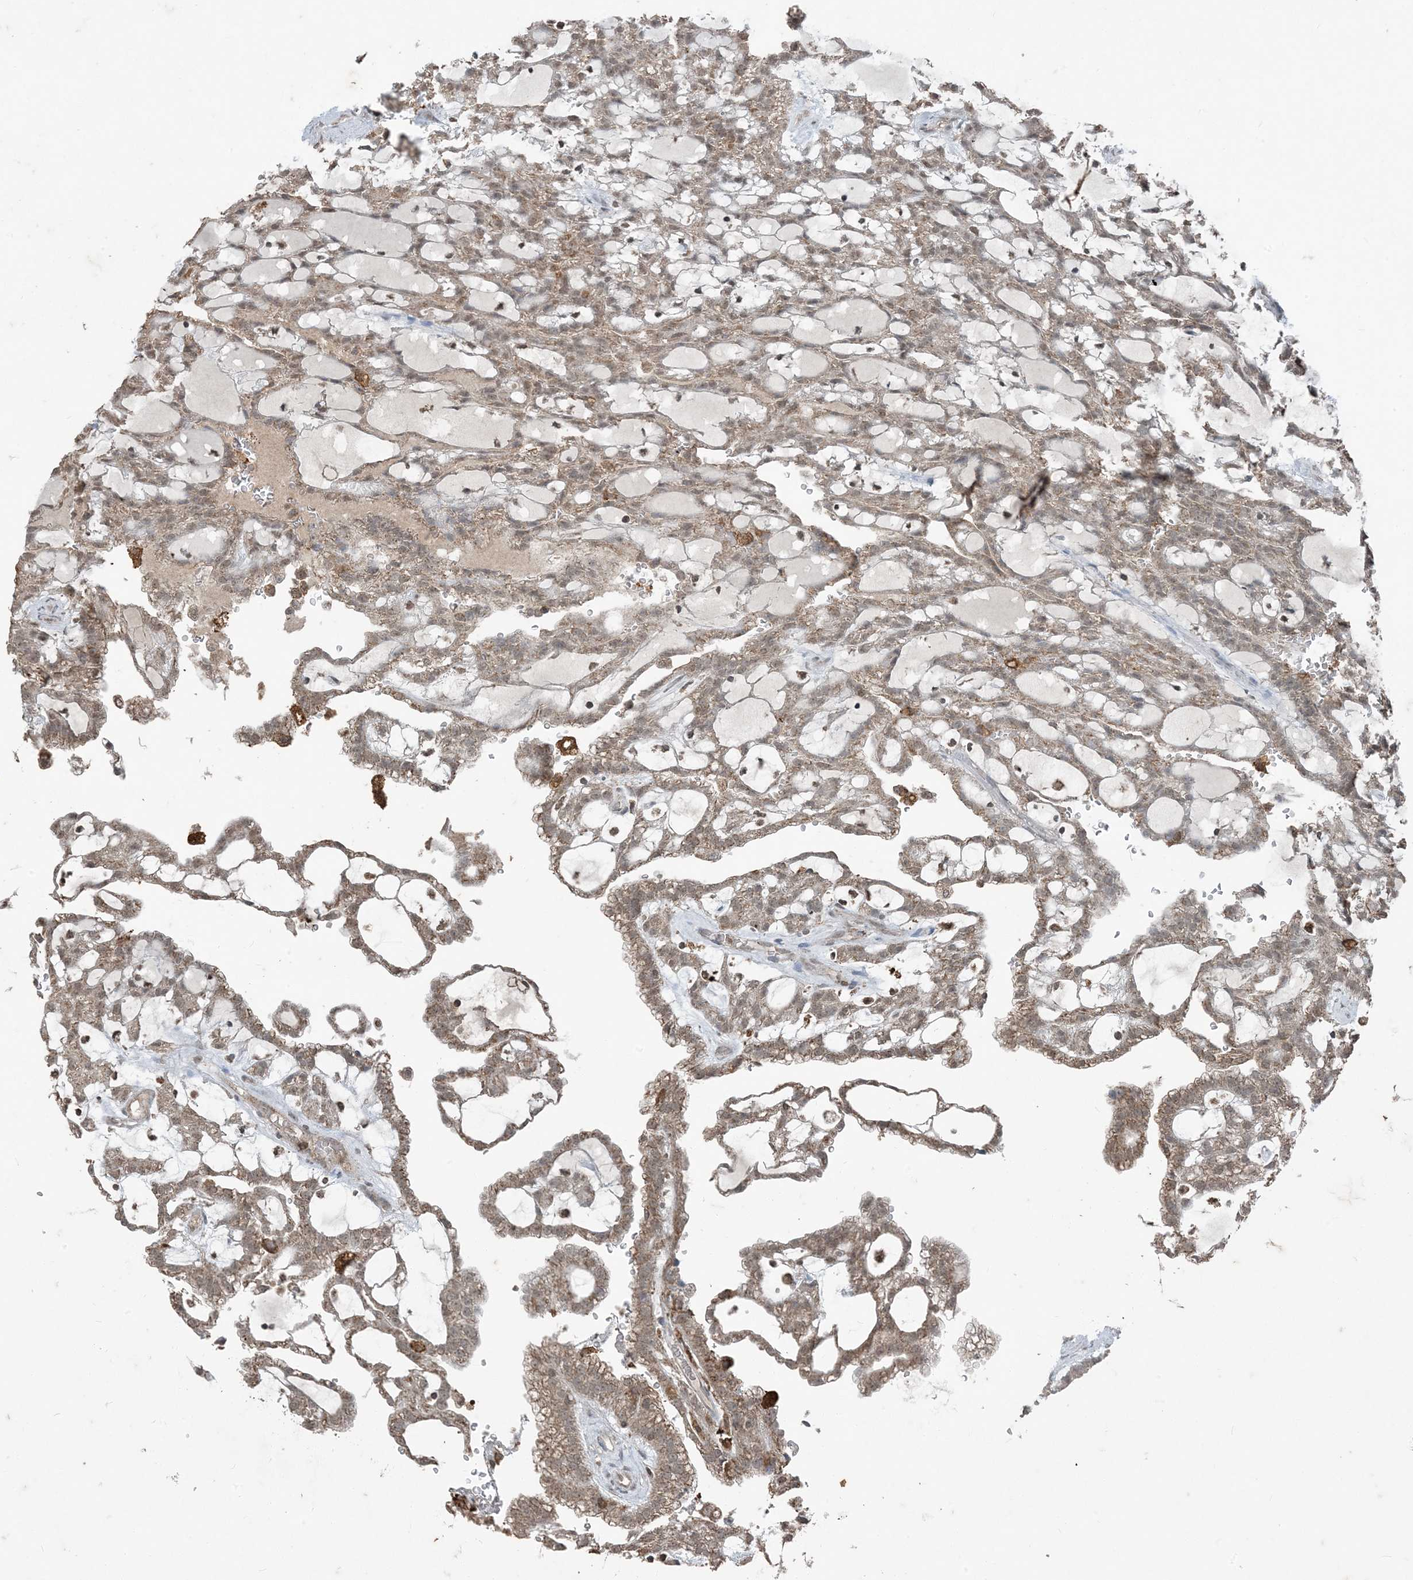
{"staining": {"intensity": "moderate", "quantity": ">75%", "location": "cytoplasmic/membranous,nuclear"}, "tissue": "renal cancer", "cell_type": "Tumor cells", "image_type": "cancer", "snomed": [{"axis": "morphology", "description": "Adenocarcinoma, NOS"}, {"axis": "topography", "description": "Kidney"}], "caption": "The immunohistochemical stain shows moderate cytoplasmic/membranous and nuclear positivity in tumor cells of adenocarcinoma (renal) tissue. The protein is shown in brown color, while the nuclei are stained blue.", "gene": "GNL1", "patient": {"sex": "male", "age": 63}}